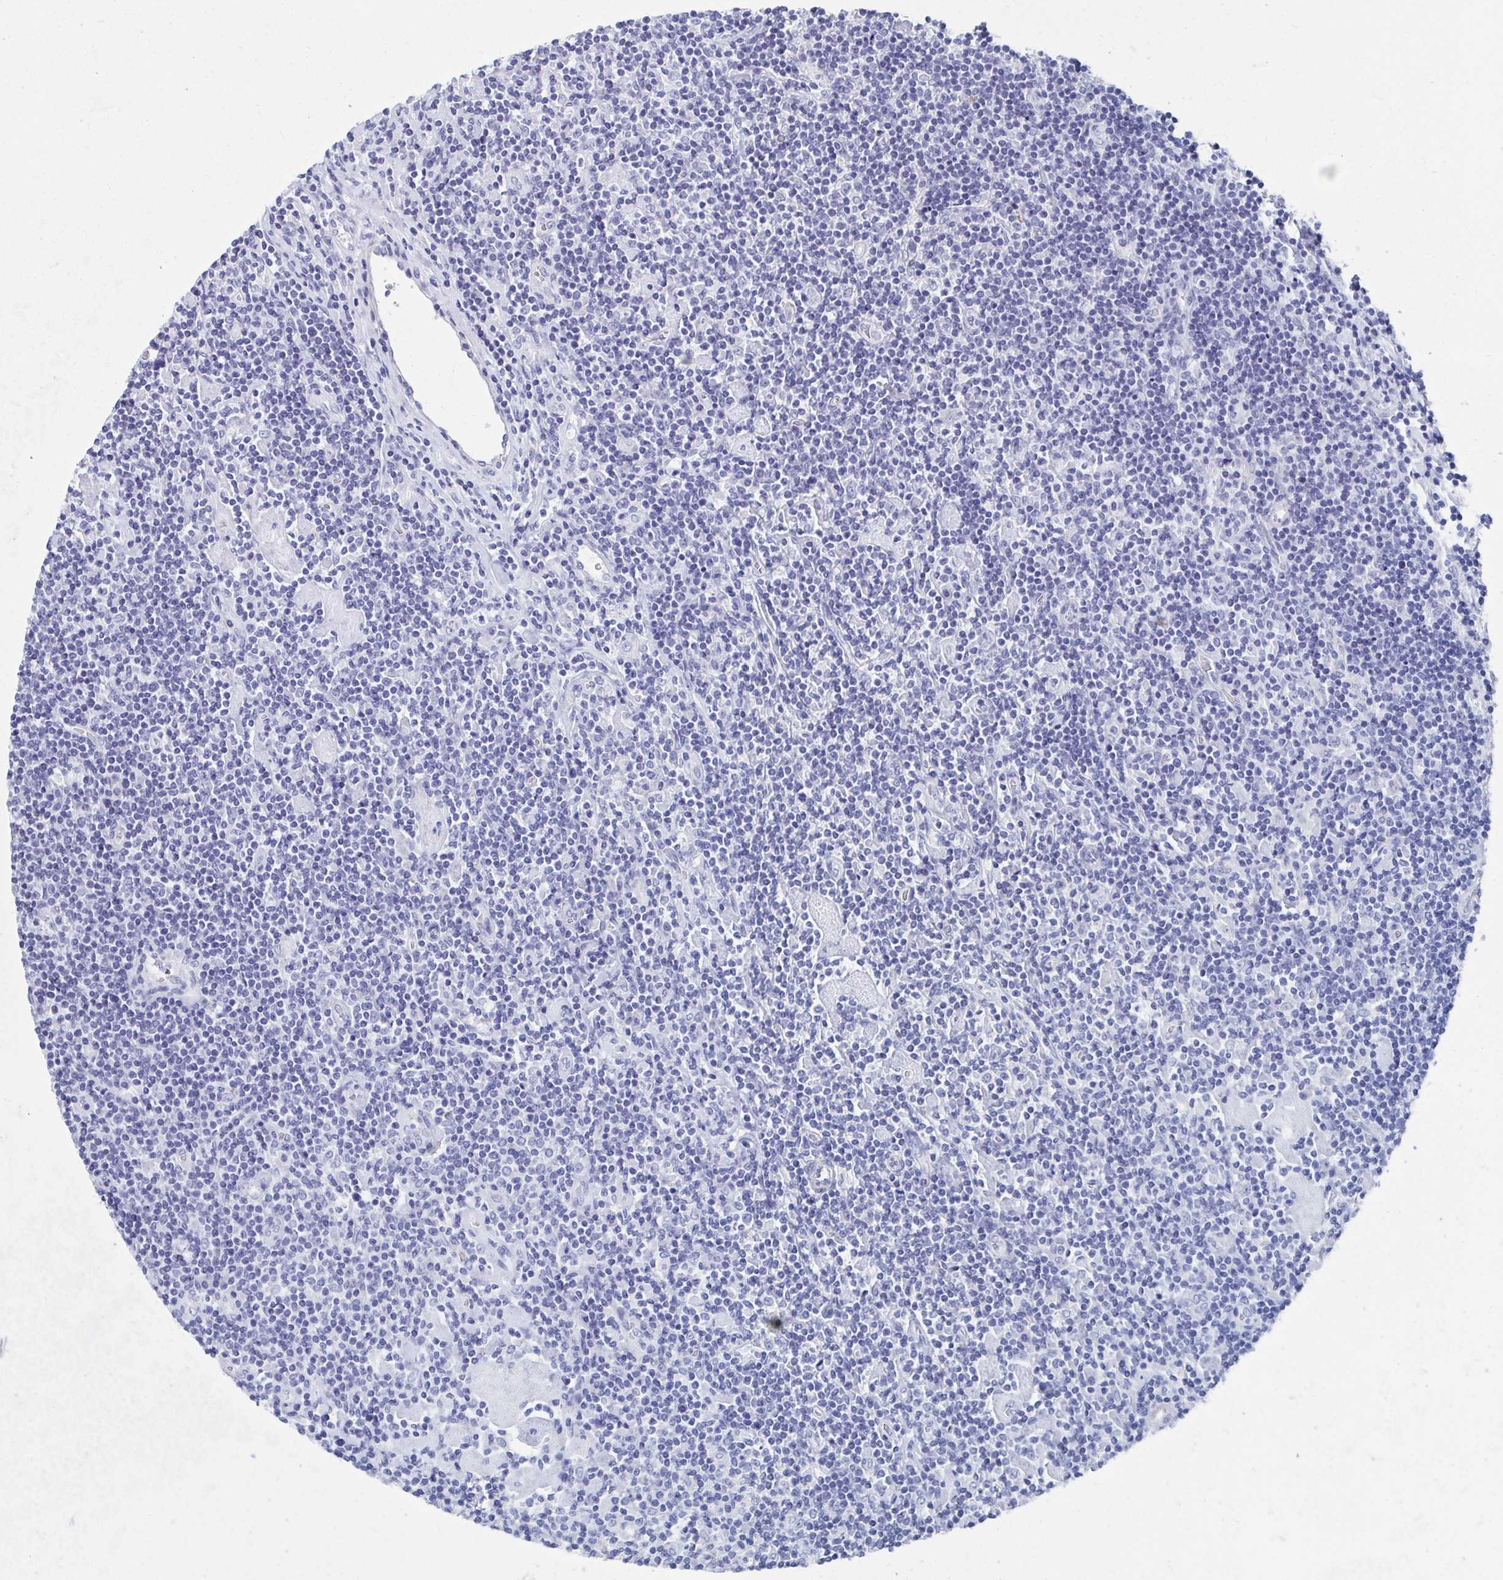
{"staining": {"intensity": "negative", "quantity": "none", "location": "none"}, "tissue": "lymphoma", "cell_type": "Tumor cells", "image_type": "cancer", "snomed": [{"axis": "morphology", "description": "Hodgkin's disease, NOS"}, {"axis": "topography", "description": "Lymph node"}], "caption": "Protein analysis of Hodgkin's disease displays no significant staining in tumor cells. (Immunohistochemistry, brightfield microscopy, high magnification).", "gene": "SHCBP1L", "patient": {"sex": "male", "age": 40}}